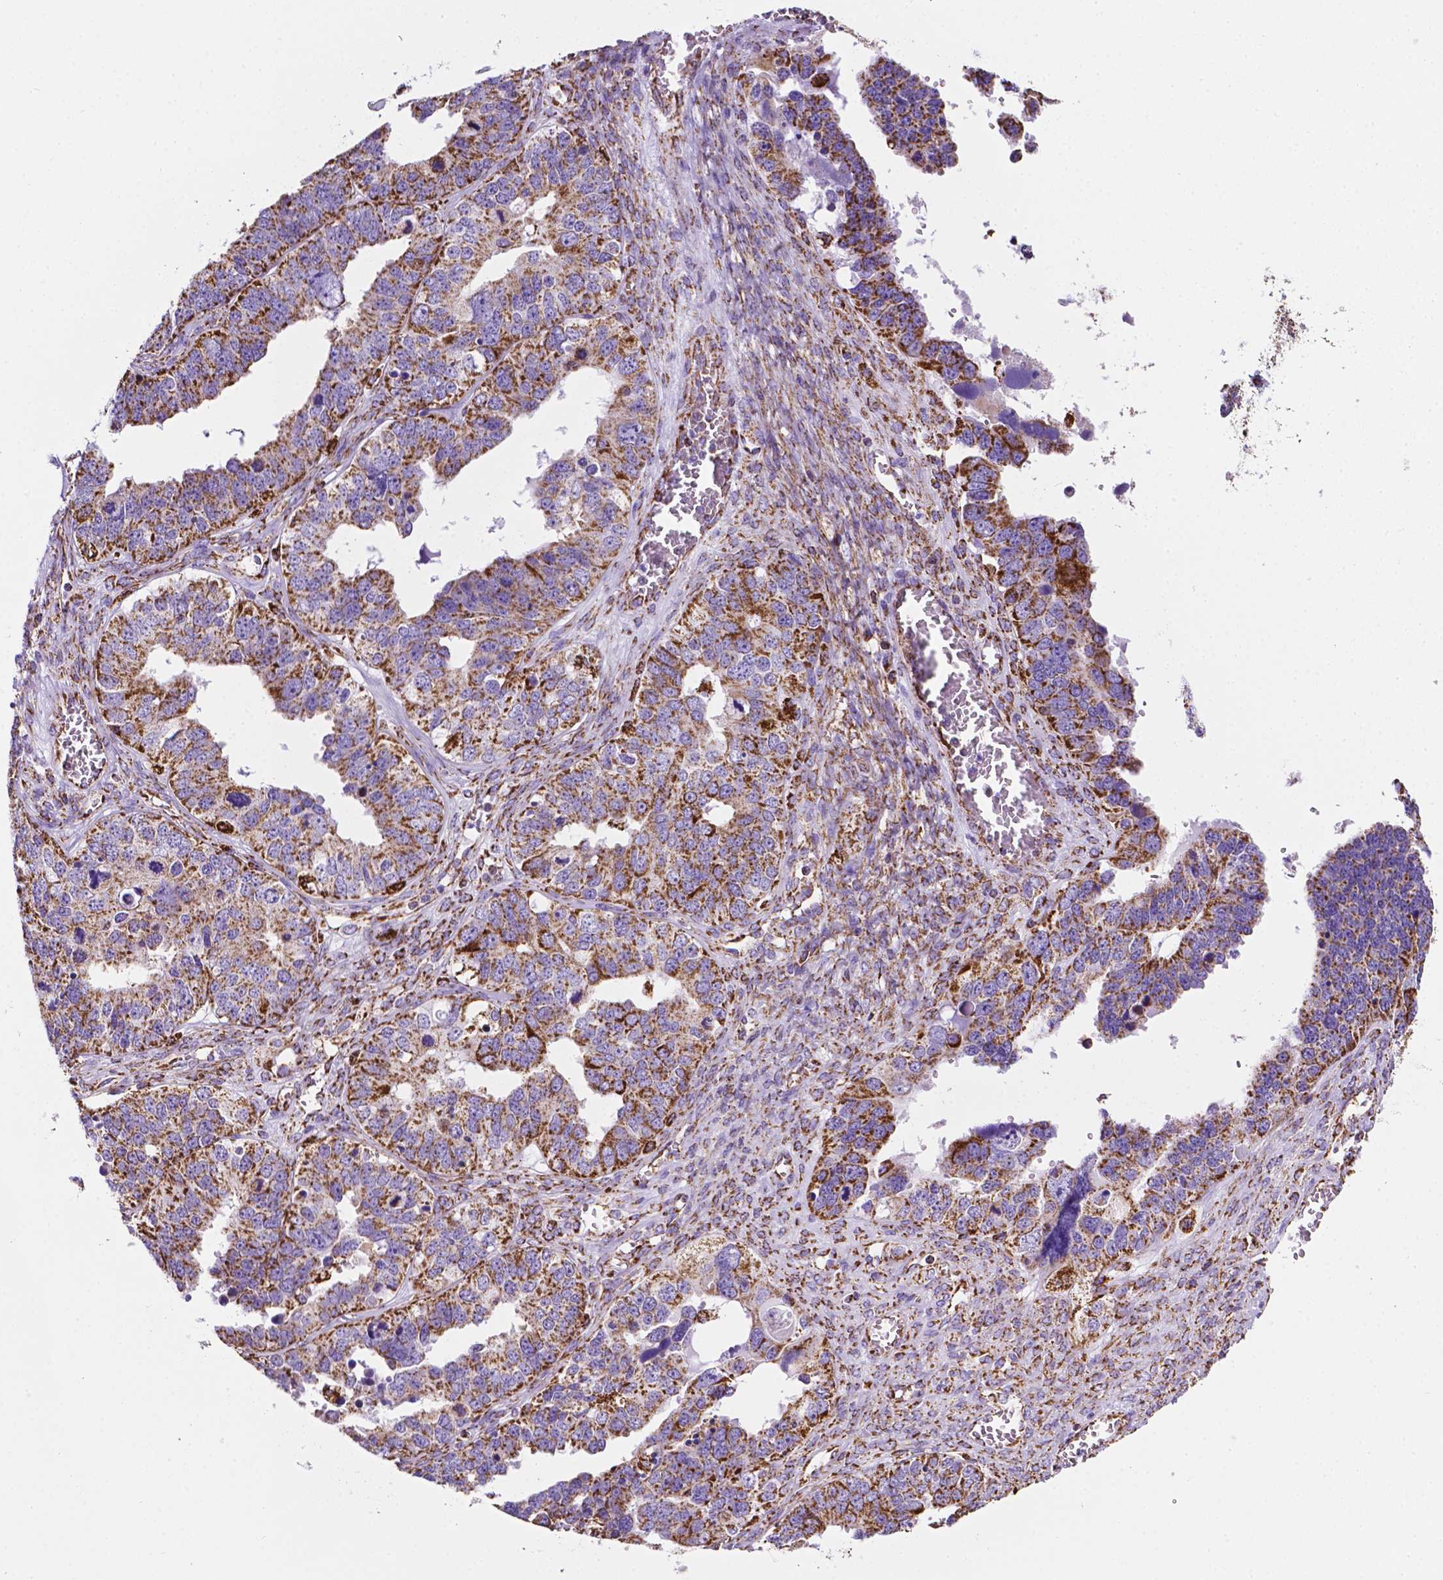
{"staining": {"intensity": "strong", "quantity": ">75%", "location": "cytoplasmic/membranous"}, "tissue": "ovarian cancer", "cell_type": "Tumor cells", "image_type": "cancer", "snomed": [{"axis": "morphology", "description": "Cystadenocarcinoma, serous, NOS"}, {"axis": "topography", "description": "Ovary"}], "caption": "Immunohistochemical staining of ovarian cancer shows high levels of strong cytoplasmic/membranous staining in about >75% of tumor cells.", "gene": "RMDN3", "patient": {"sex": "female", "age": 76}}